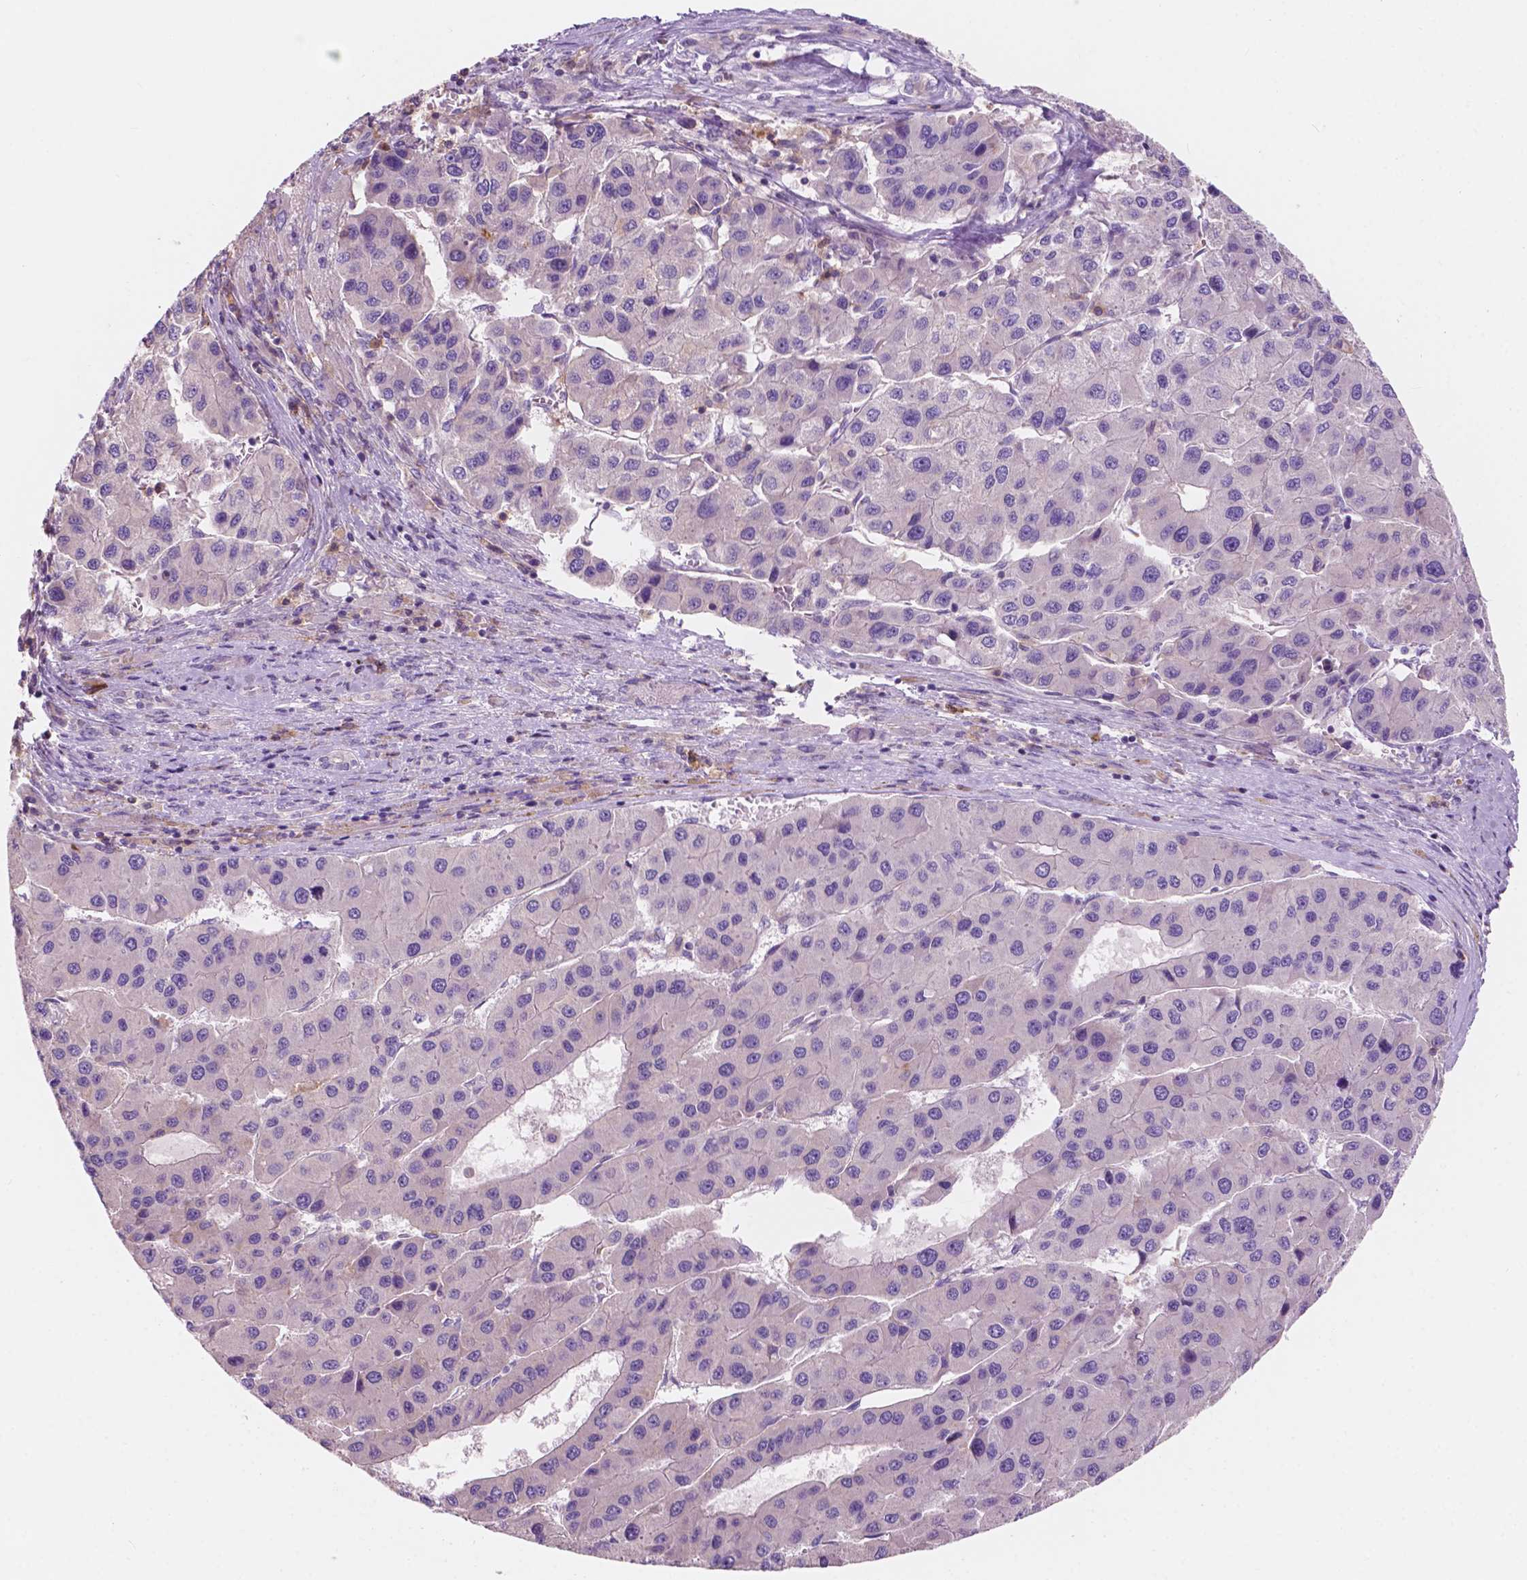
{"staining": {"intensity": "negative", "quantity": "none", "location": "none"}, "tissue": "liver cancer", "cell_type": "Tumor cells", "image_type": "cancer", "snomed": [{"axis": "morphology", "description": "Carcinoma, Hepatocellular, NOS"}, {"axis": "topography", "description": "Liver"}], "caption": "The IHC histopathology image has no significant expression in tumor cells of liver cancer (hepatocellular carcinoma) tissue.", "gene": "SEMA4A", "patient": {"sex": "male", "age": 73}}